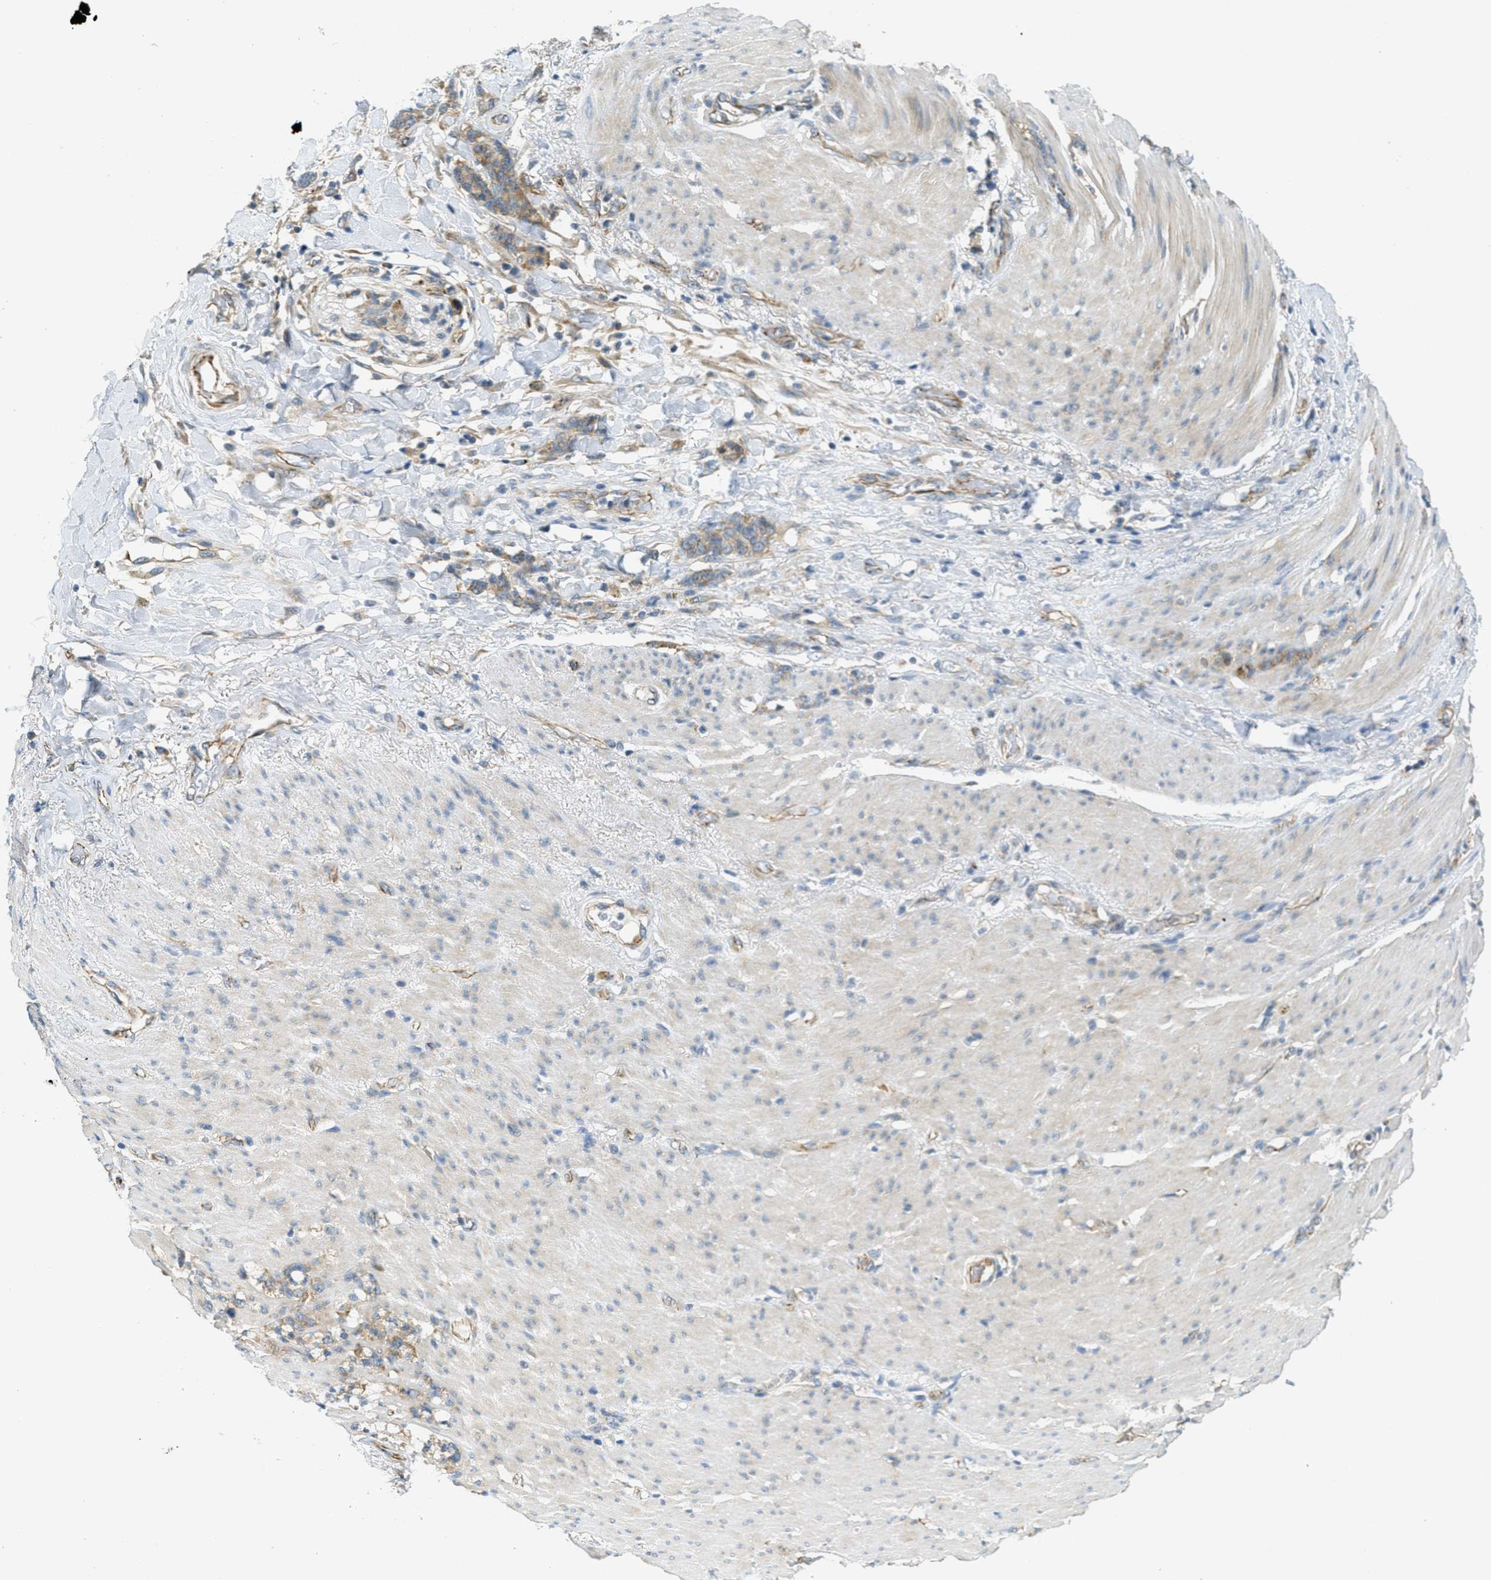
{"staining": {"intensity": "weak", "quantity": ">75%", "location": "cytoplasmic/membranous"}, "tissue": "stomach cancer", "cell_type": "Tumor cells", "image_type": "cancer", "snomed": [{"axis": "morphology", "description": "Adenocarcinoma, NOS"}, {"axis": "topography", "description": "Stomach, lower"}], "caption": "A brown stain highlights weak cytoplasmic/membranous expression of a protein in human stomach cancer (adenocarcinoma) tumor cells.", "gene": "JCAD", "patient": {"sex": "male", "age": 88}}